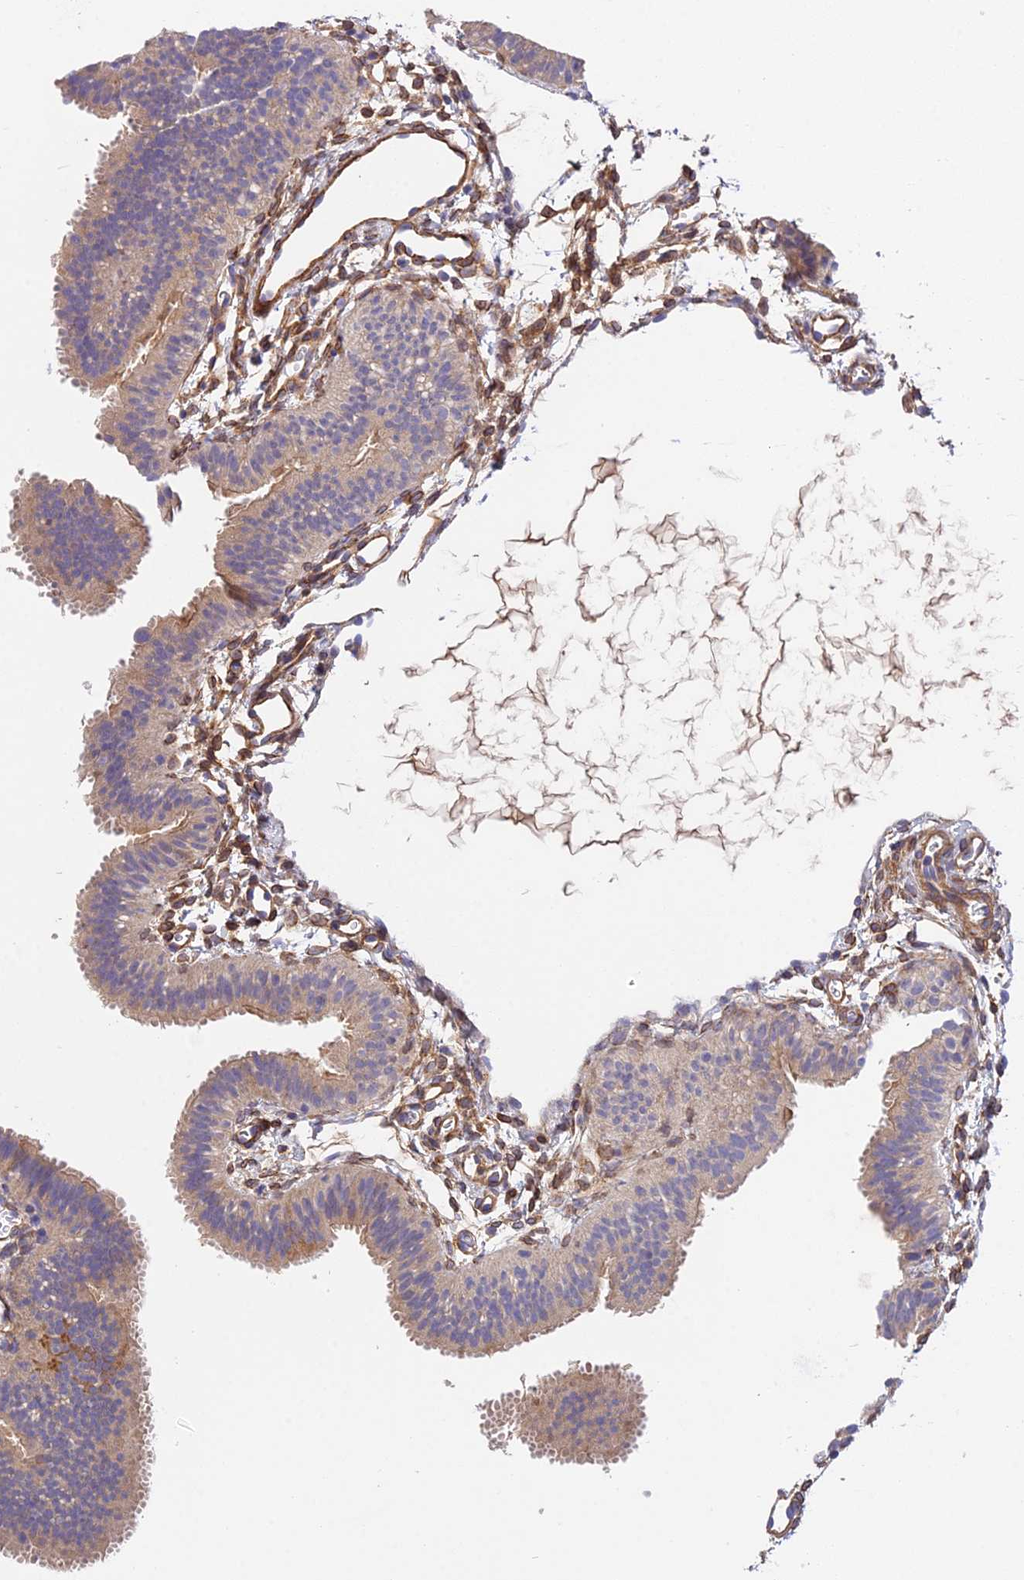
{"staining": {"intensity": "moderate", "quantity": ">75%", "location": "cytoplasmic/membranous"}, "tissue": "fallopian tube", "cell_type": "Glandular cells", "image_type": "normal", "snomed": [{"axis": "morphology", "description": "Normal tissue, NOS"}, {"axis": "topography", "description": "Fallopian tube"}], "caption": "Fallopian tube stained with DAB (3,3'-diaminobenzidine) IHC shows medium levels of moderate cytoplasmic/membranous staining in approximately >75% of glandular cells. (DAB IHC, brown staining for protein, blue staining for nuclei).", "gene": "TRIM43B", "patient": {"sex": "female", "age": 35}}